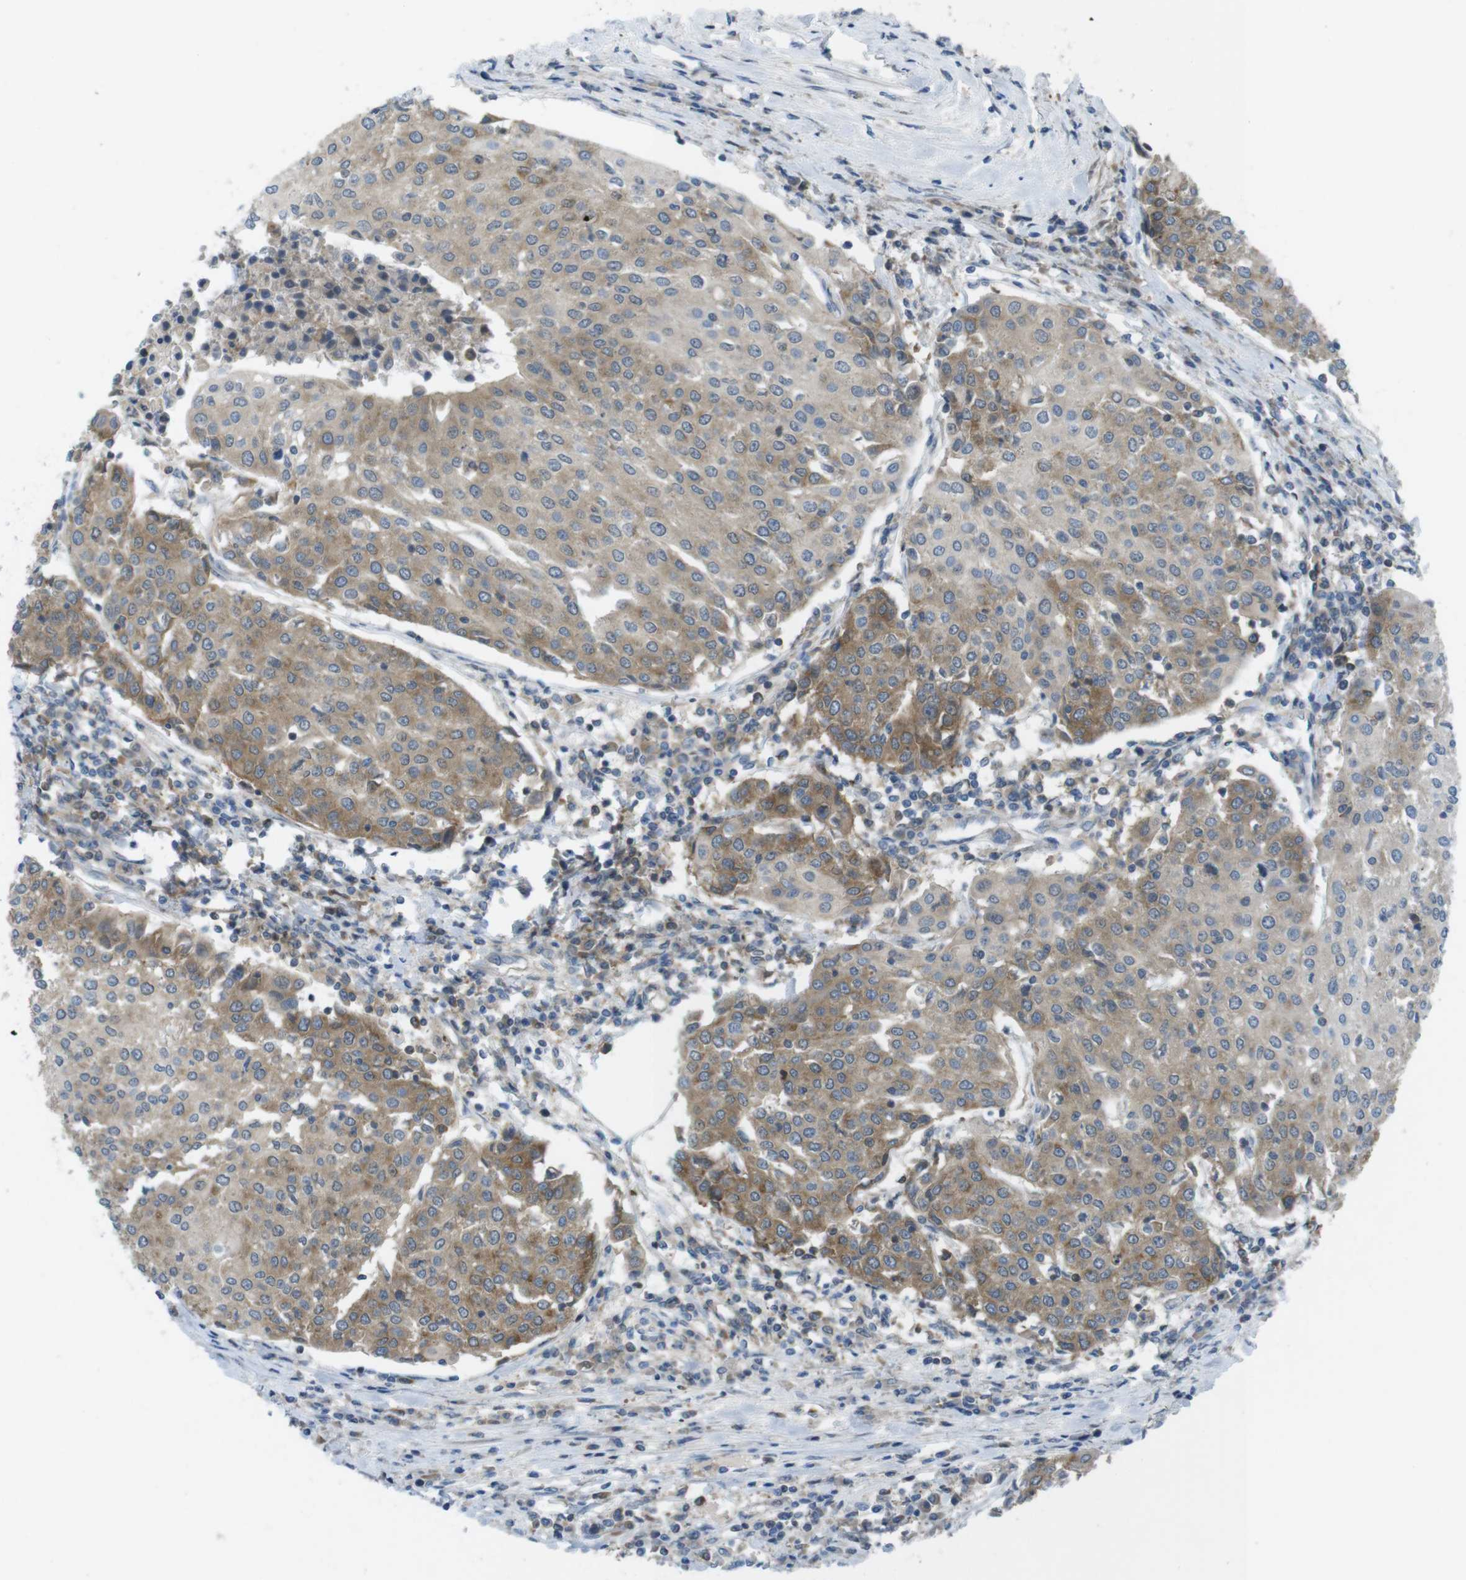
{"staining": {"intensity": "moderate", "quantity": ">75%", "location": "cytoplasmic/membranous"}, "tissue": "urothelial cancer", "cell_type": "Tumor cells", "image_type": "cancer", "snomed": [{"axis": "morphology", "description": "Urothelial carcinoma, High grade"}, {"axis": "topography", "description": "Urinary bladder"}], "caption": "Immunohistochemistry (IHC) (DAB (3,3'-diaminobenzidine)) staining of human urothelial cancer shows moderate cytoplasmic/membranous protein positivity in about >75% of tumor cells. The protein of interest is shown in brown color, while the nuclei are stained blue.", "gene": "MTHFD1", "patient": {"sex": "female", "age": 85}}